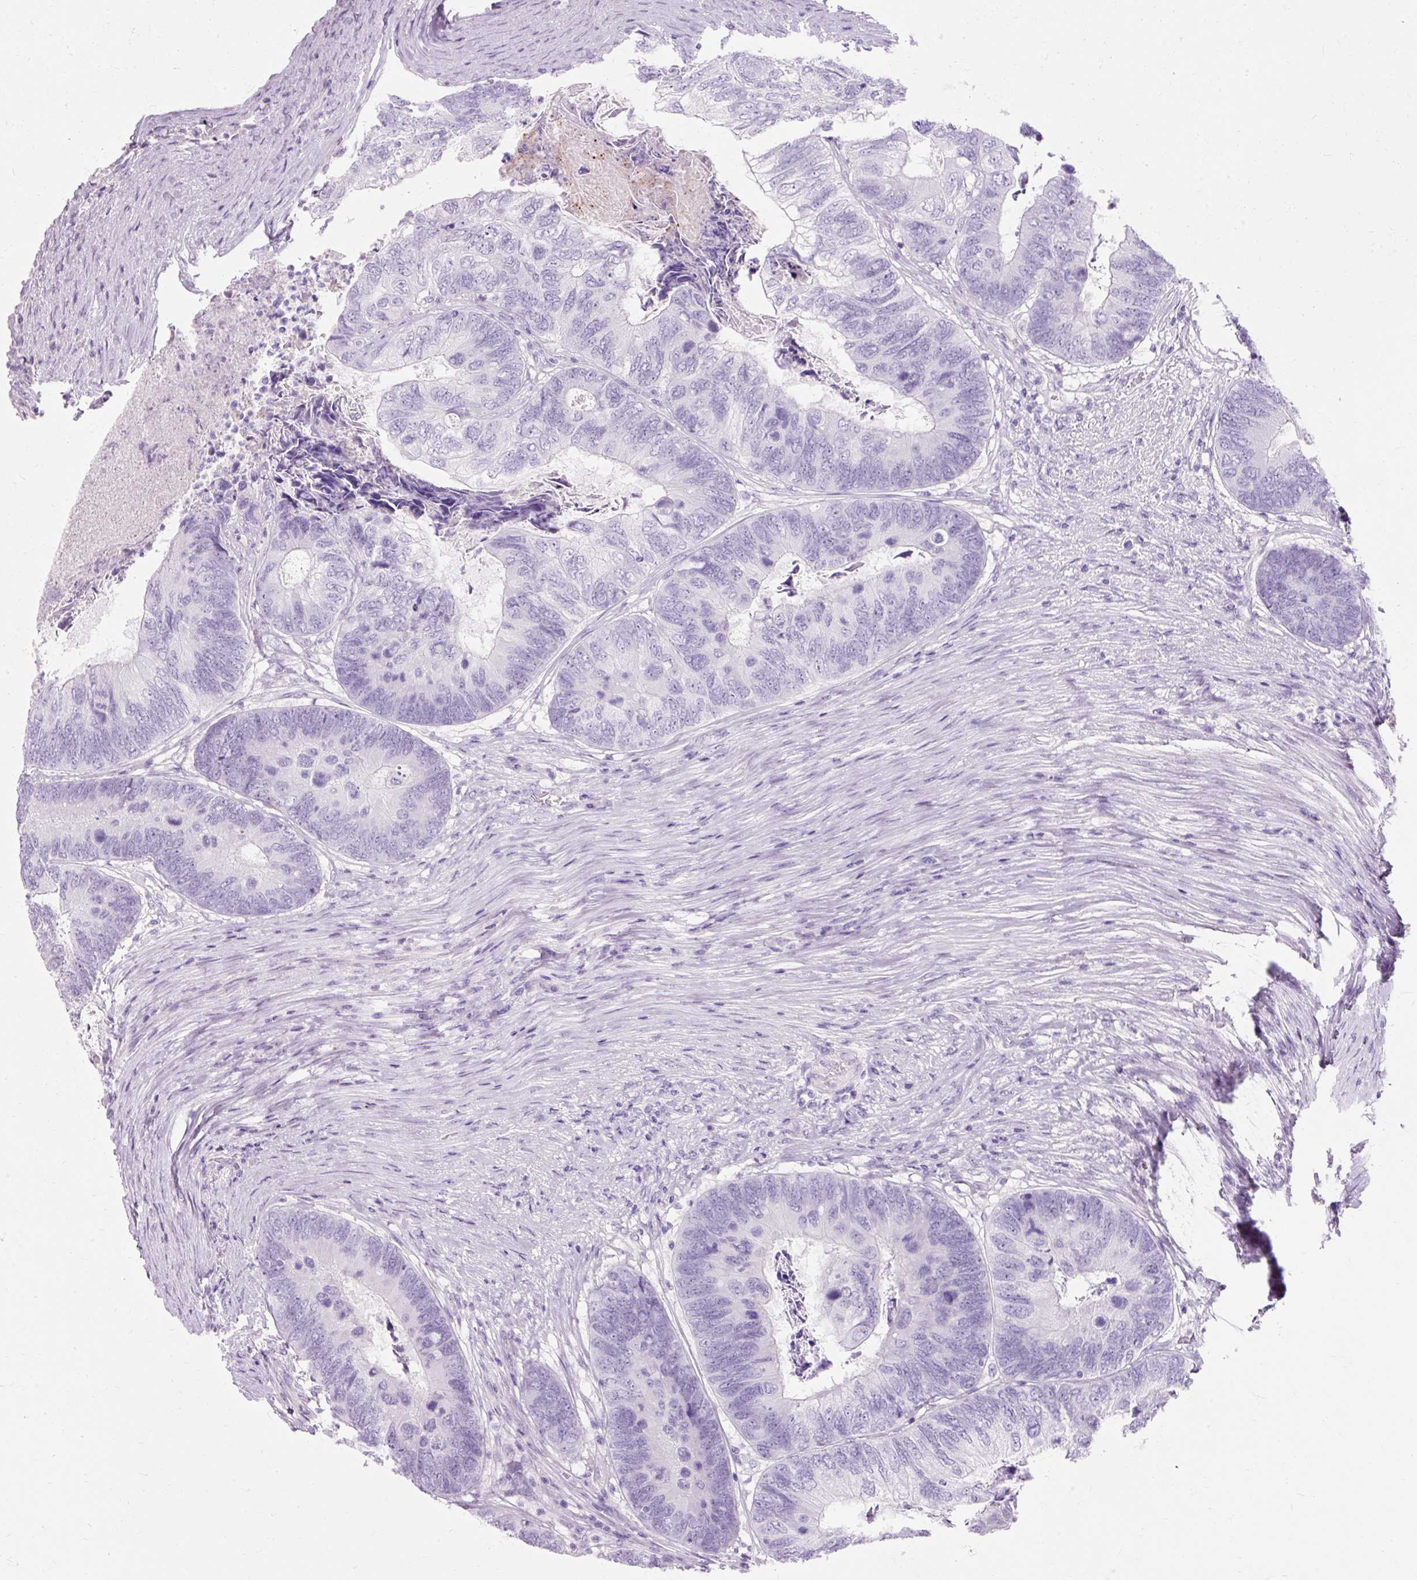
{"staining": {"intensity": "negative", "quantity": "none", "location": "none"}, "tissue": "colorectal cancer", "cell_type": "Tumor cells", "image_type": "cancer", "snomed": [{"axis": "morphology", "description": "Adenocarcinoma, NOS"}, {"axis": "topography", "description": "Colon"}], "caption": "Histopathology image shows no significant protein positivity in tumor cells of adenocarcinoma (colorectal).", "gene": "TMEM213", "patient": {"sex": "female", "age": 67}}